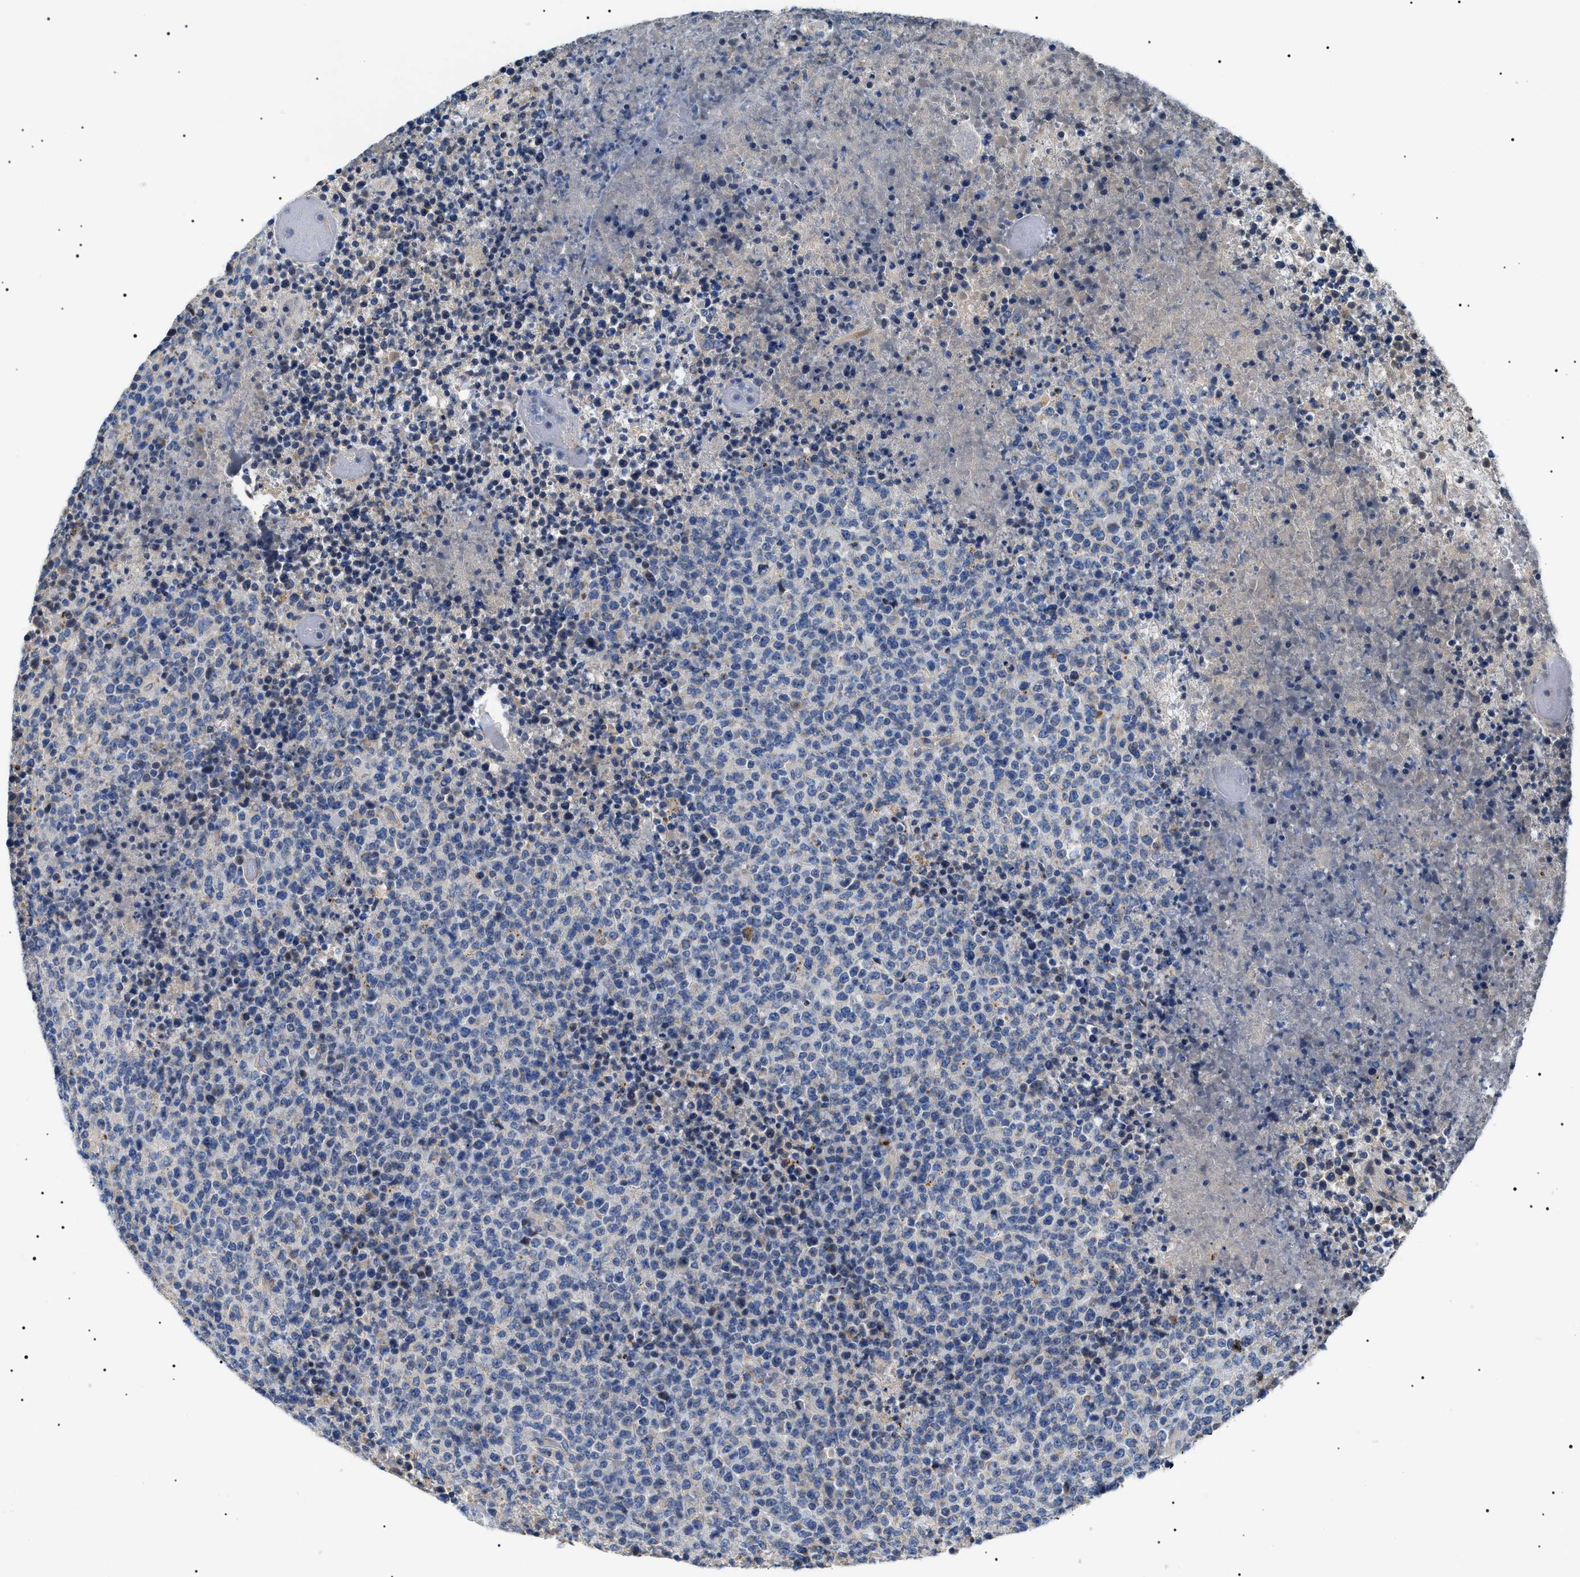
{"staining": {"intensity": "negative", "quantity": "none", "location": "none"}, "tissue": "lymphoma", "cell_type": "Tumor cells", "image_type": "cancer", "snomed": [{"axis": "morphology", "description": "Malignant lymphoma, non-Hodgkin's type, High grade"}, {"axis": "topography", "description": "Lymph node"}], "caption": "Lymphoma was stained to show a protein in brown. There is no significant staining in tumor cells. (DAB (3,3'-diaminobenzidine) IHC visualized using brightfield microscopy, high magnification).", "gene": "TMEM222", "patient": {"sex": "male", "age": 13}}